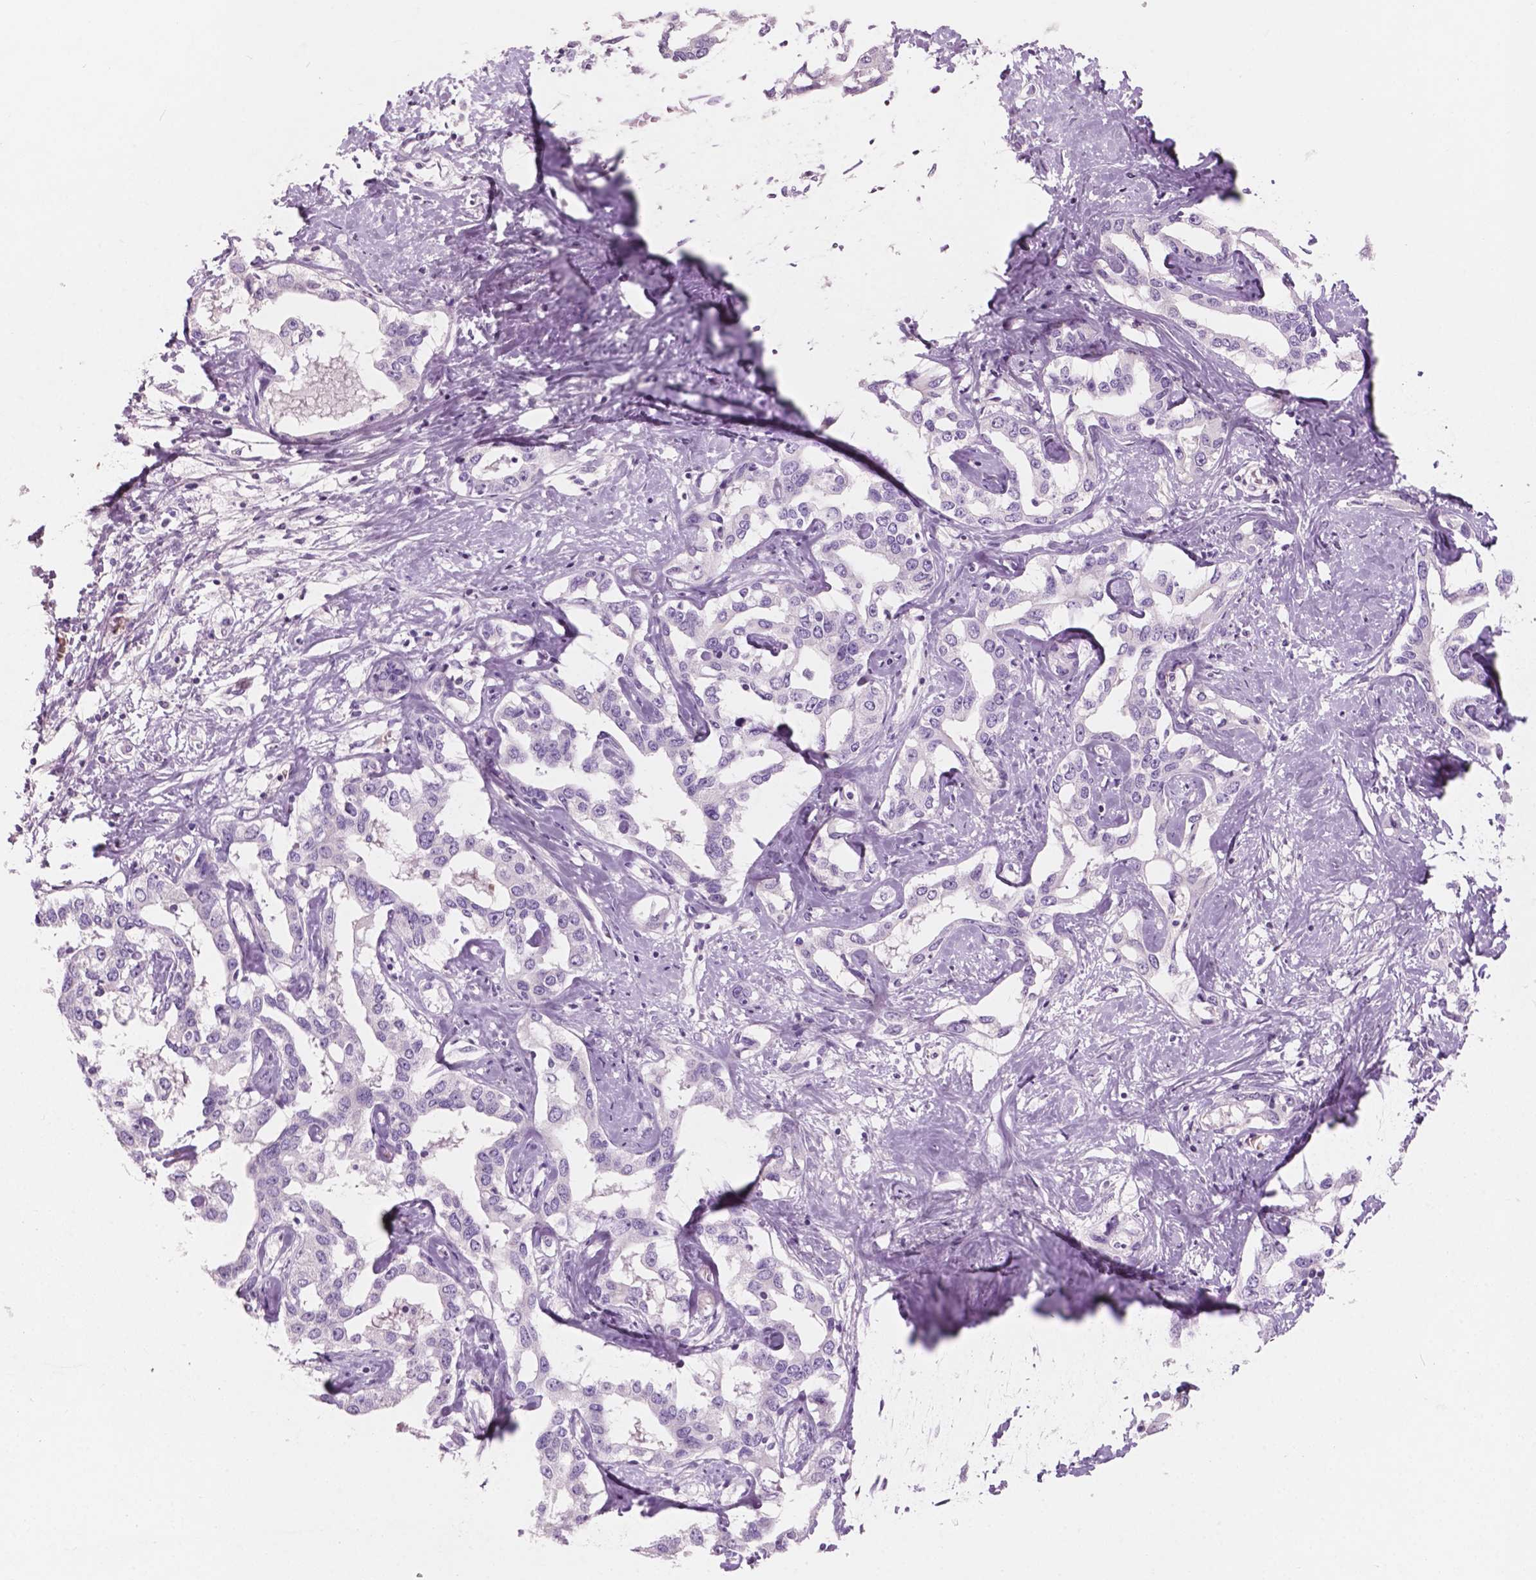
{"staining": {"intensity": "negative", "quantity": "none", "location": "none"}, "tissue": "liver cancer", "cell_type": "Tumor cells", "image_type": "cancer", "snomed": [{"axis": "morphology", "description": "Cholangiocarcinoma"}, {"axis": "topography", "description": "Liver"}], "caption": "High power microscopy image of an IHC photomicrograph of liver cancer (cholangiocarcinoma), revealing no significant staining in tumor cells.", "gene": "AWAT1", "patient": {"sex": "male", "age": 59}}